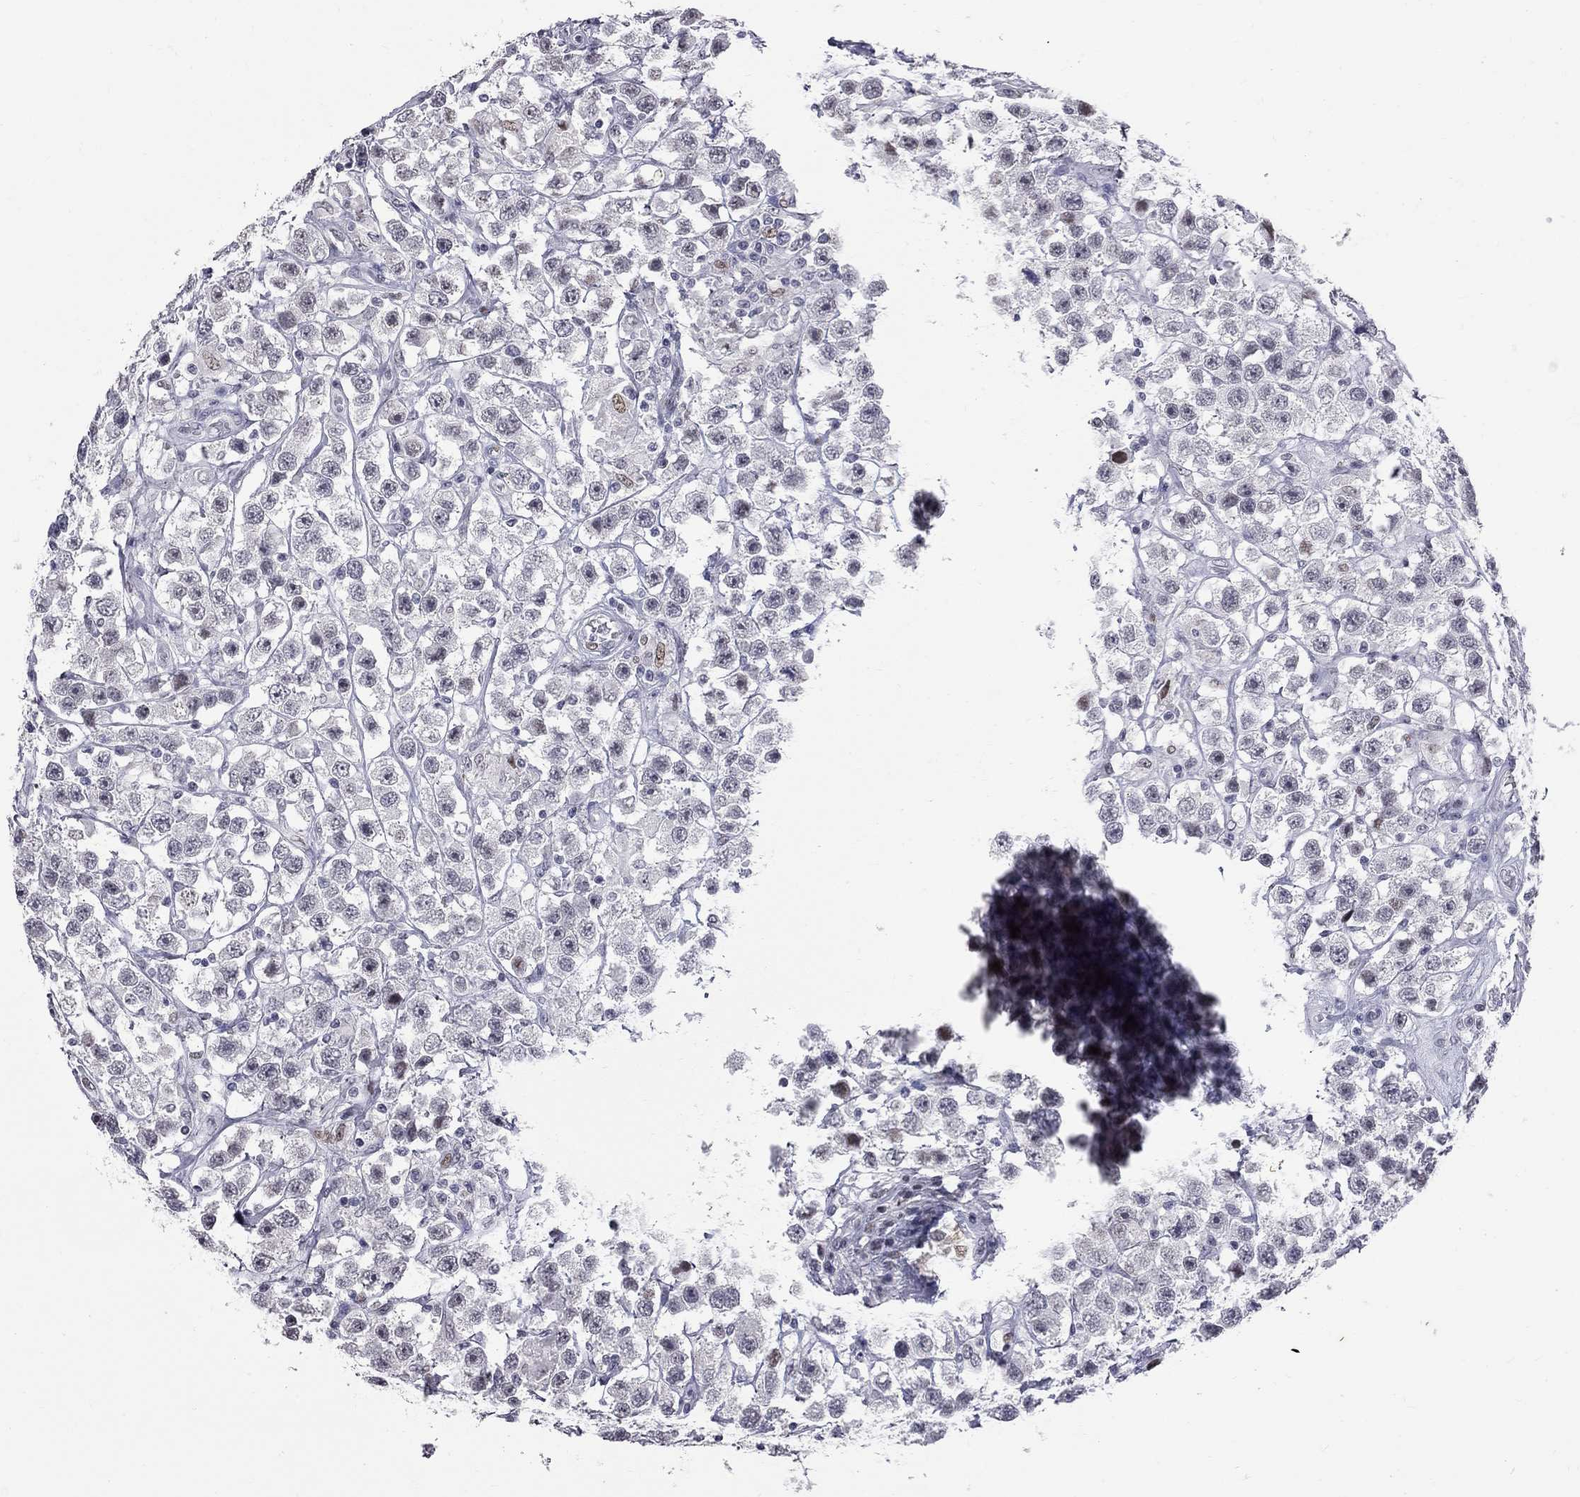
{"staining": {"intensity": "weak", "quantity": "<25%", "location": "nuclear"}, "tissue": "testis cancer", "cell_type": "Tumor cells", "image_type": "cancer", "snomed": [{"axis": "morphology", "description": "Seminoma, NOS"}, {"axis": "topography", "description": "Testis"}], "caption": "A micrograph of testis seminoma stained for a protein shows no brown staining in tumor cells.", "gene": "ZNF154", "patient": {"sex": "male", "age": 45}}